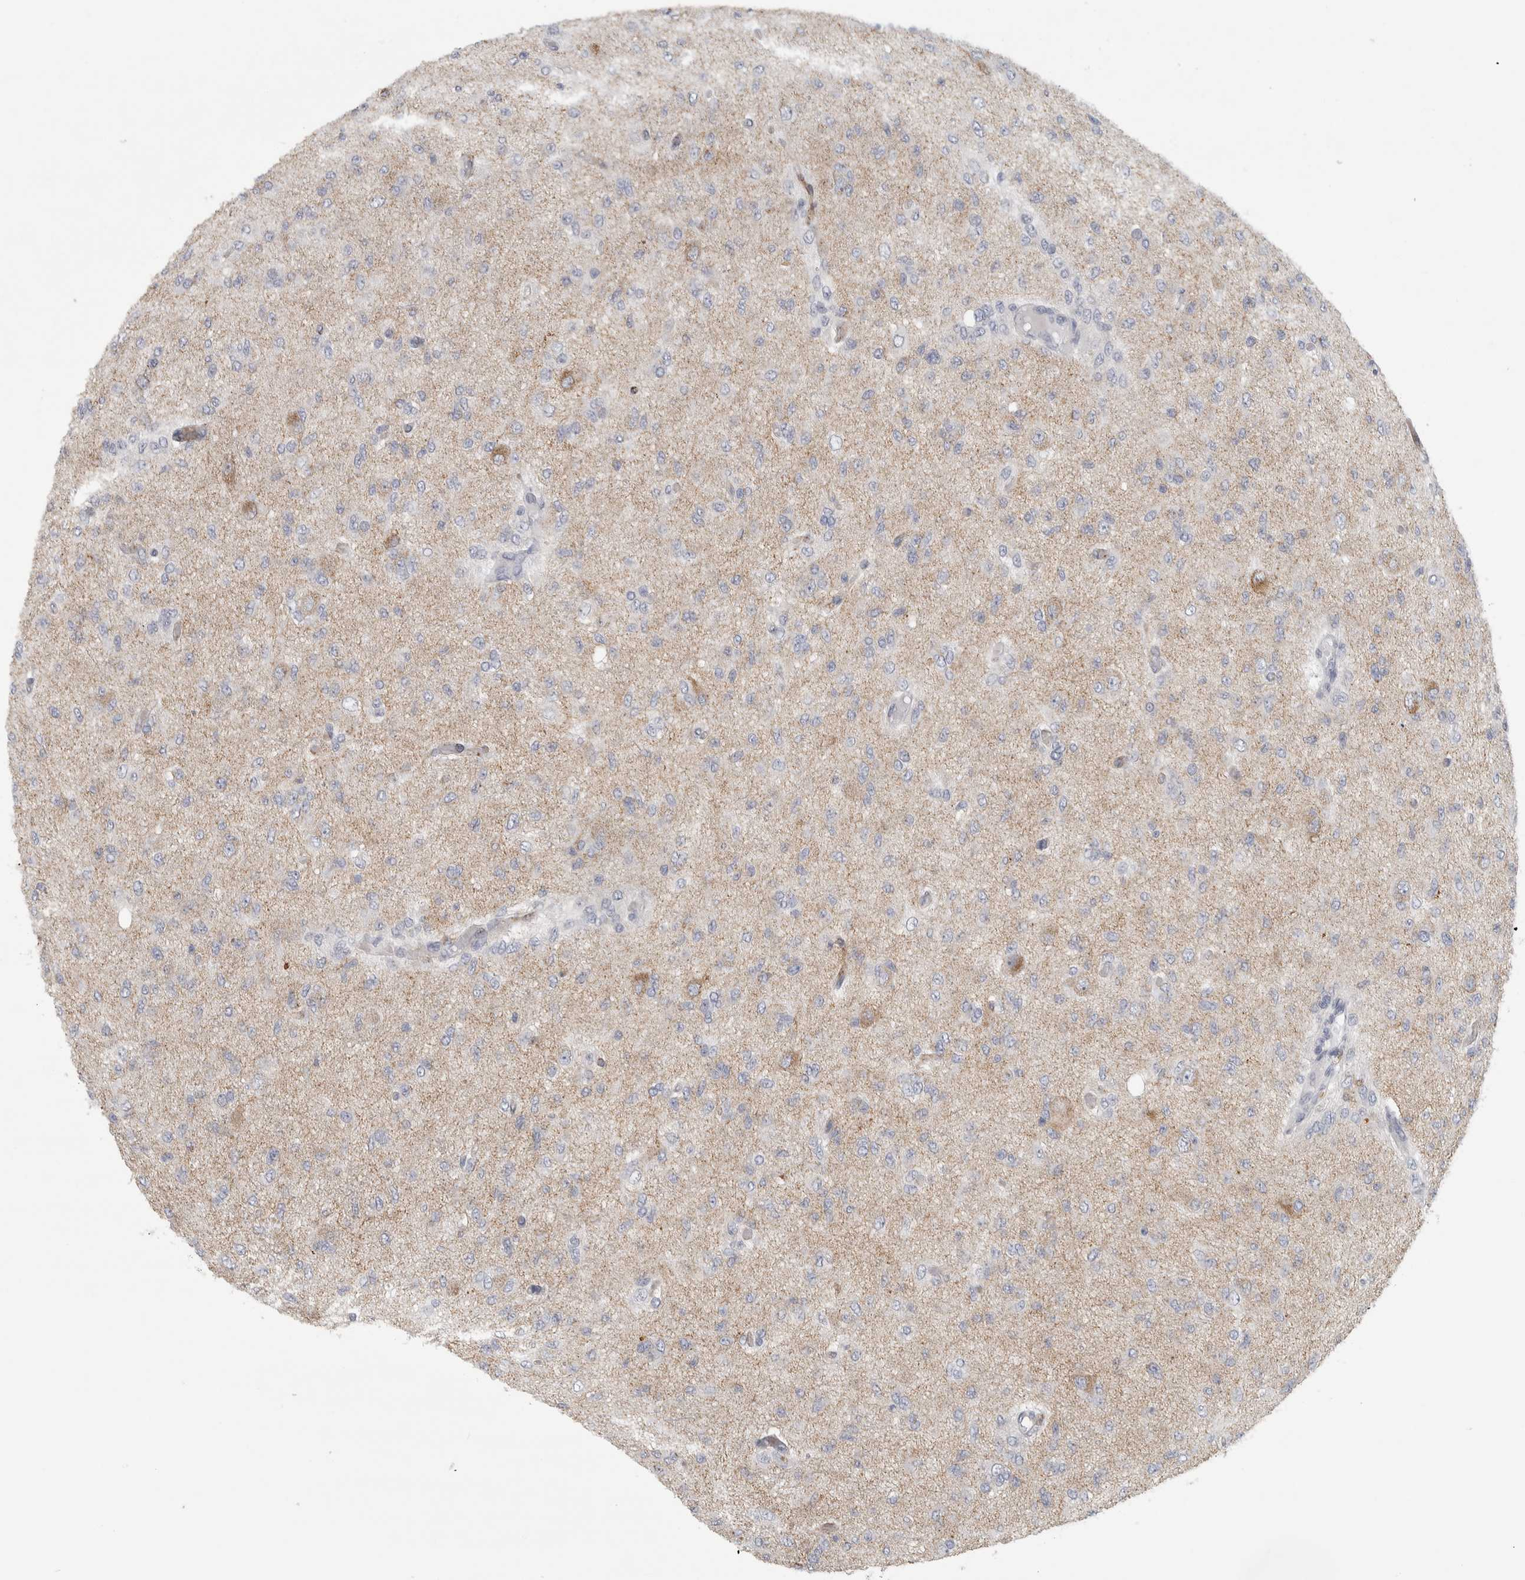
{"staining": {"intensity": "negative", "quantity": "none", "location": "none"}, "tissue": "glioma", "cell_type": "Tumor cells", "image_type": "cancer", "snomed": [{"axis": "morphology", "description": "Glioma, malignant, High grade"}, {"axis": "topography", "description": "Brain"}], "caption": "The histopathology image displays no staining of tumor cells in glioma. Nuclei are stained in blue.", "gene": "PTPRN2", "patient": {"sex": "female", "age": 59}}